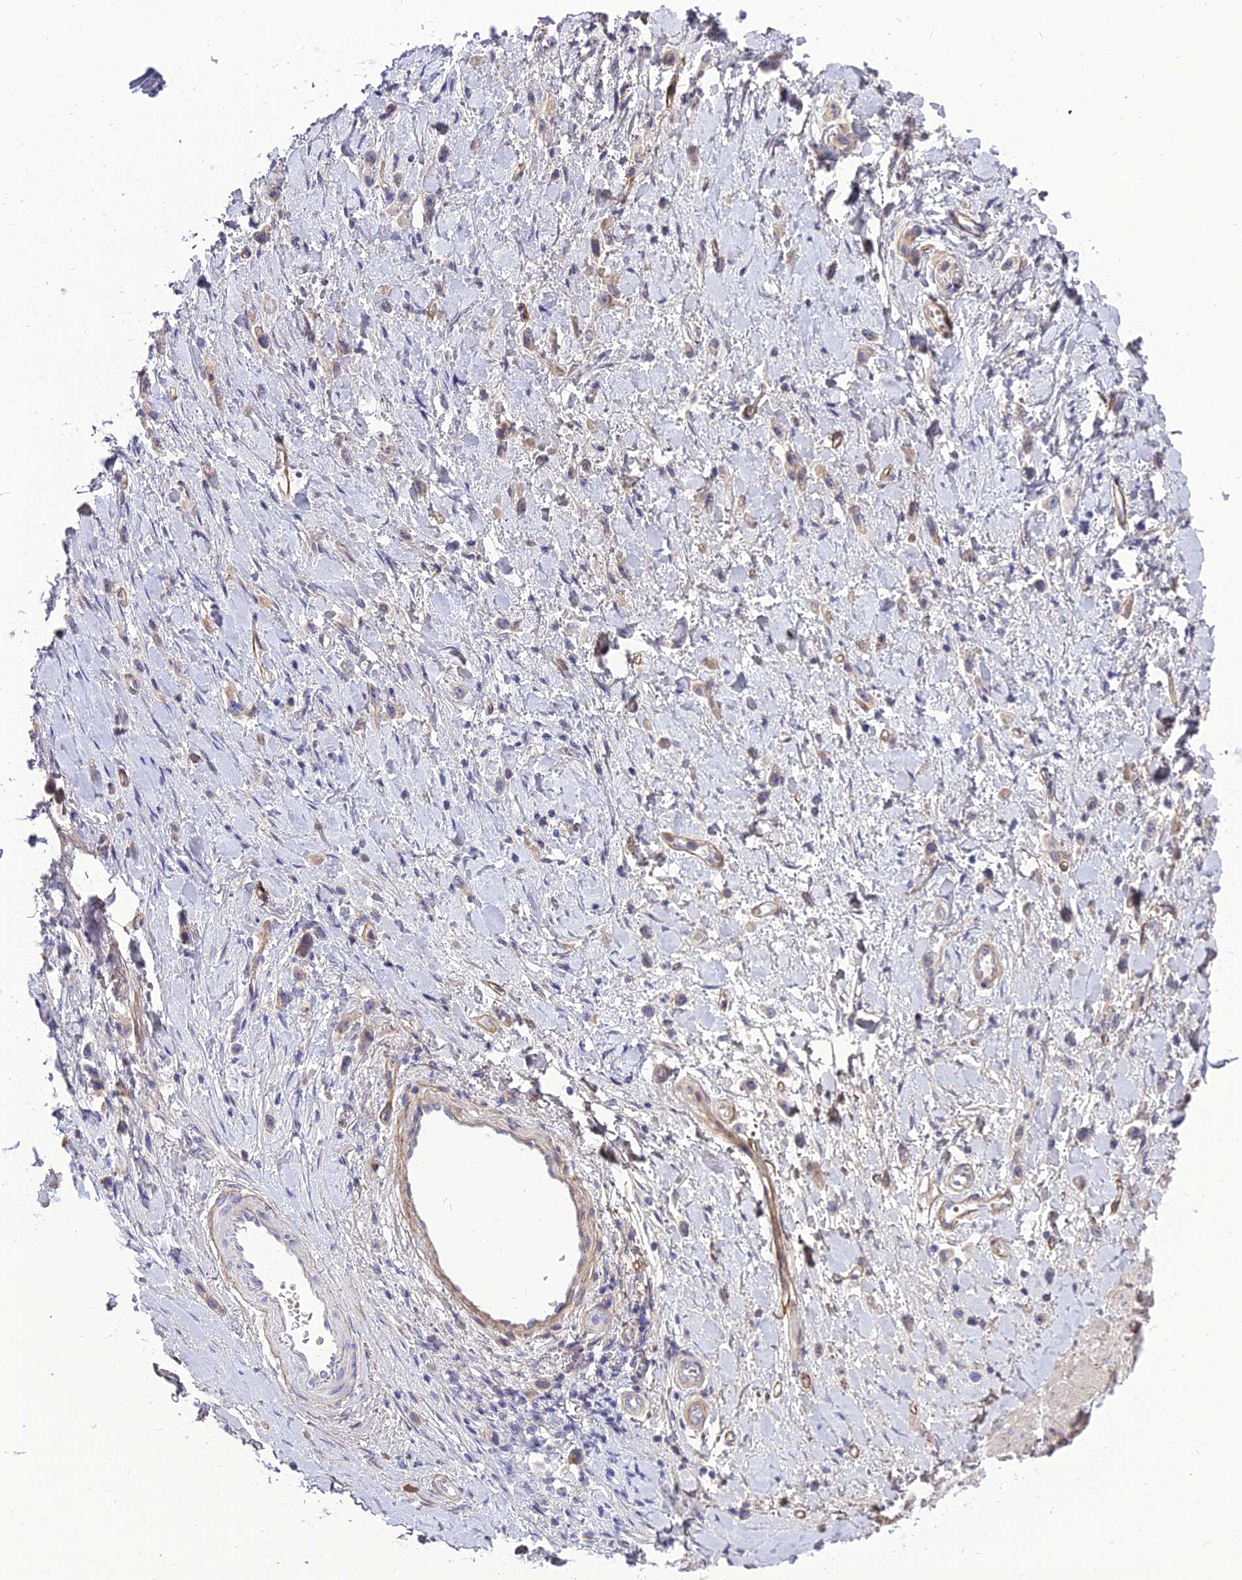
{"staining": {"intensity": "negative", "quantity": "none", "location": "none"}, "tissue": "stomach cancer", "cell_type": "Tumor cells", "image_type": "cancer", "snomed": [{"axis": "morphology", "description": "Adenocarcinoma, NOS"}, {"axis": "topography", "description": "Stomach"}], "caption": "This is an immunohistochemistry (IHC) histopathology image of human stomach cancer (adenocarcinoma). There is no positivity in tumor cells.", "gene": "MBD3L1", "patient": {"sex": "female", "age": 65}}